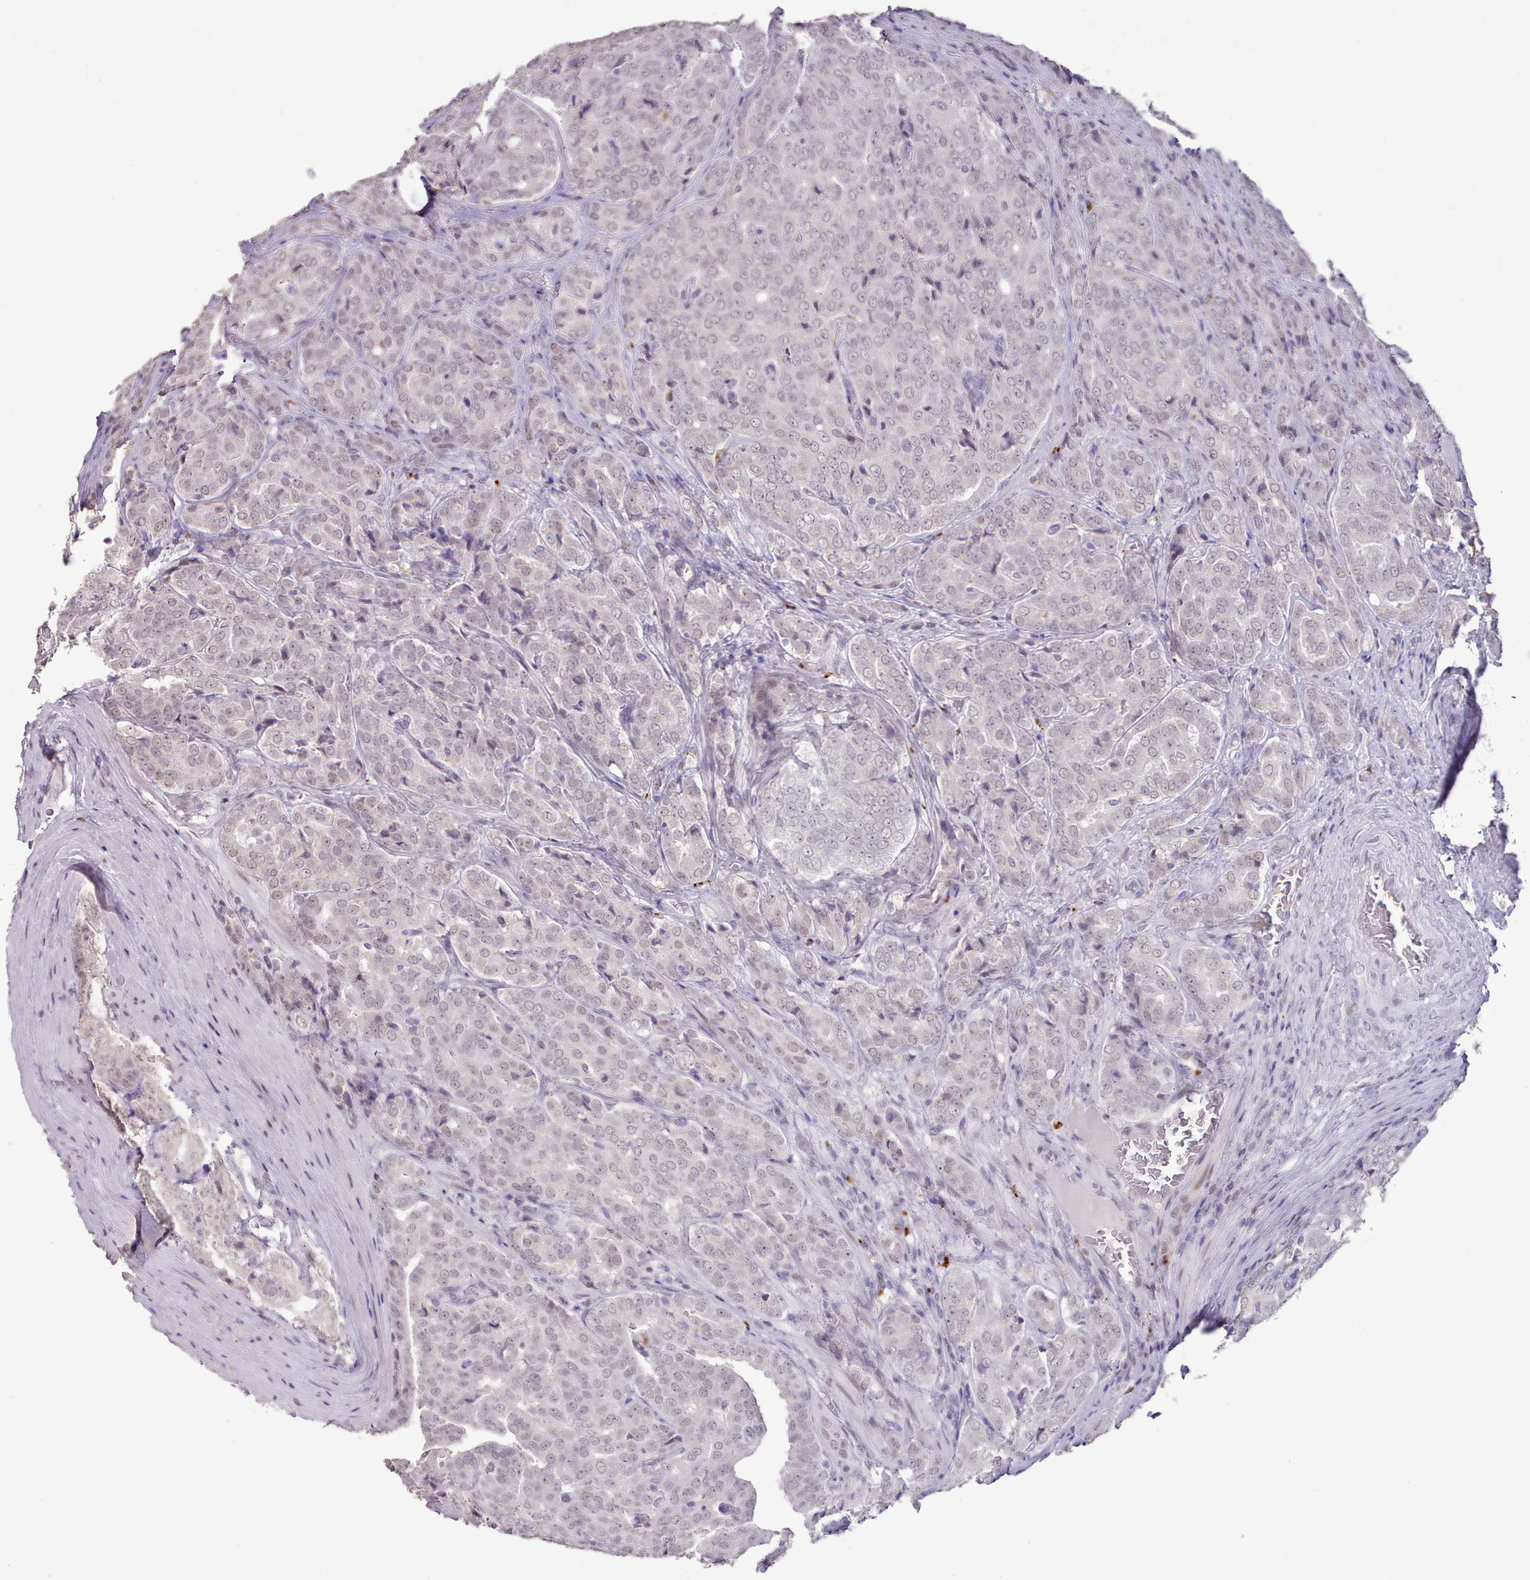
{"staining": {"intensity": "weak", "quantity": "25%-75%", "location": "nuclear"}, "tissue": "prostate cancer", "cell_type": "Tumor cells", "image_type": "cancer", "snomed": [{"axis": "morphology", "description": "Adenocarcinoma, High grade"}, {"axis": "topography", "description": "Prostate"}], "caption": "Immunohistochemistry (DAB (3,3'-diaminobenzidine)) staining of adenocarcinoma (high-grade) (prostate) demonstrates weak nuclear protein expression in approximately 25%-75% of tumor cells. (IHC, brightfield microscopy, high magnification).", "gene": "TAF15", "patient": {"sex": "male", "age": 68}}